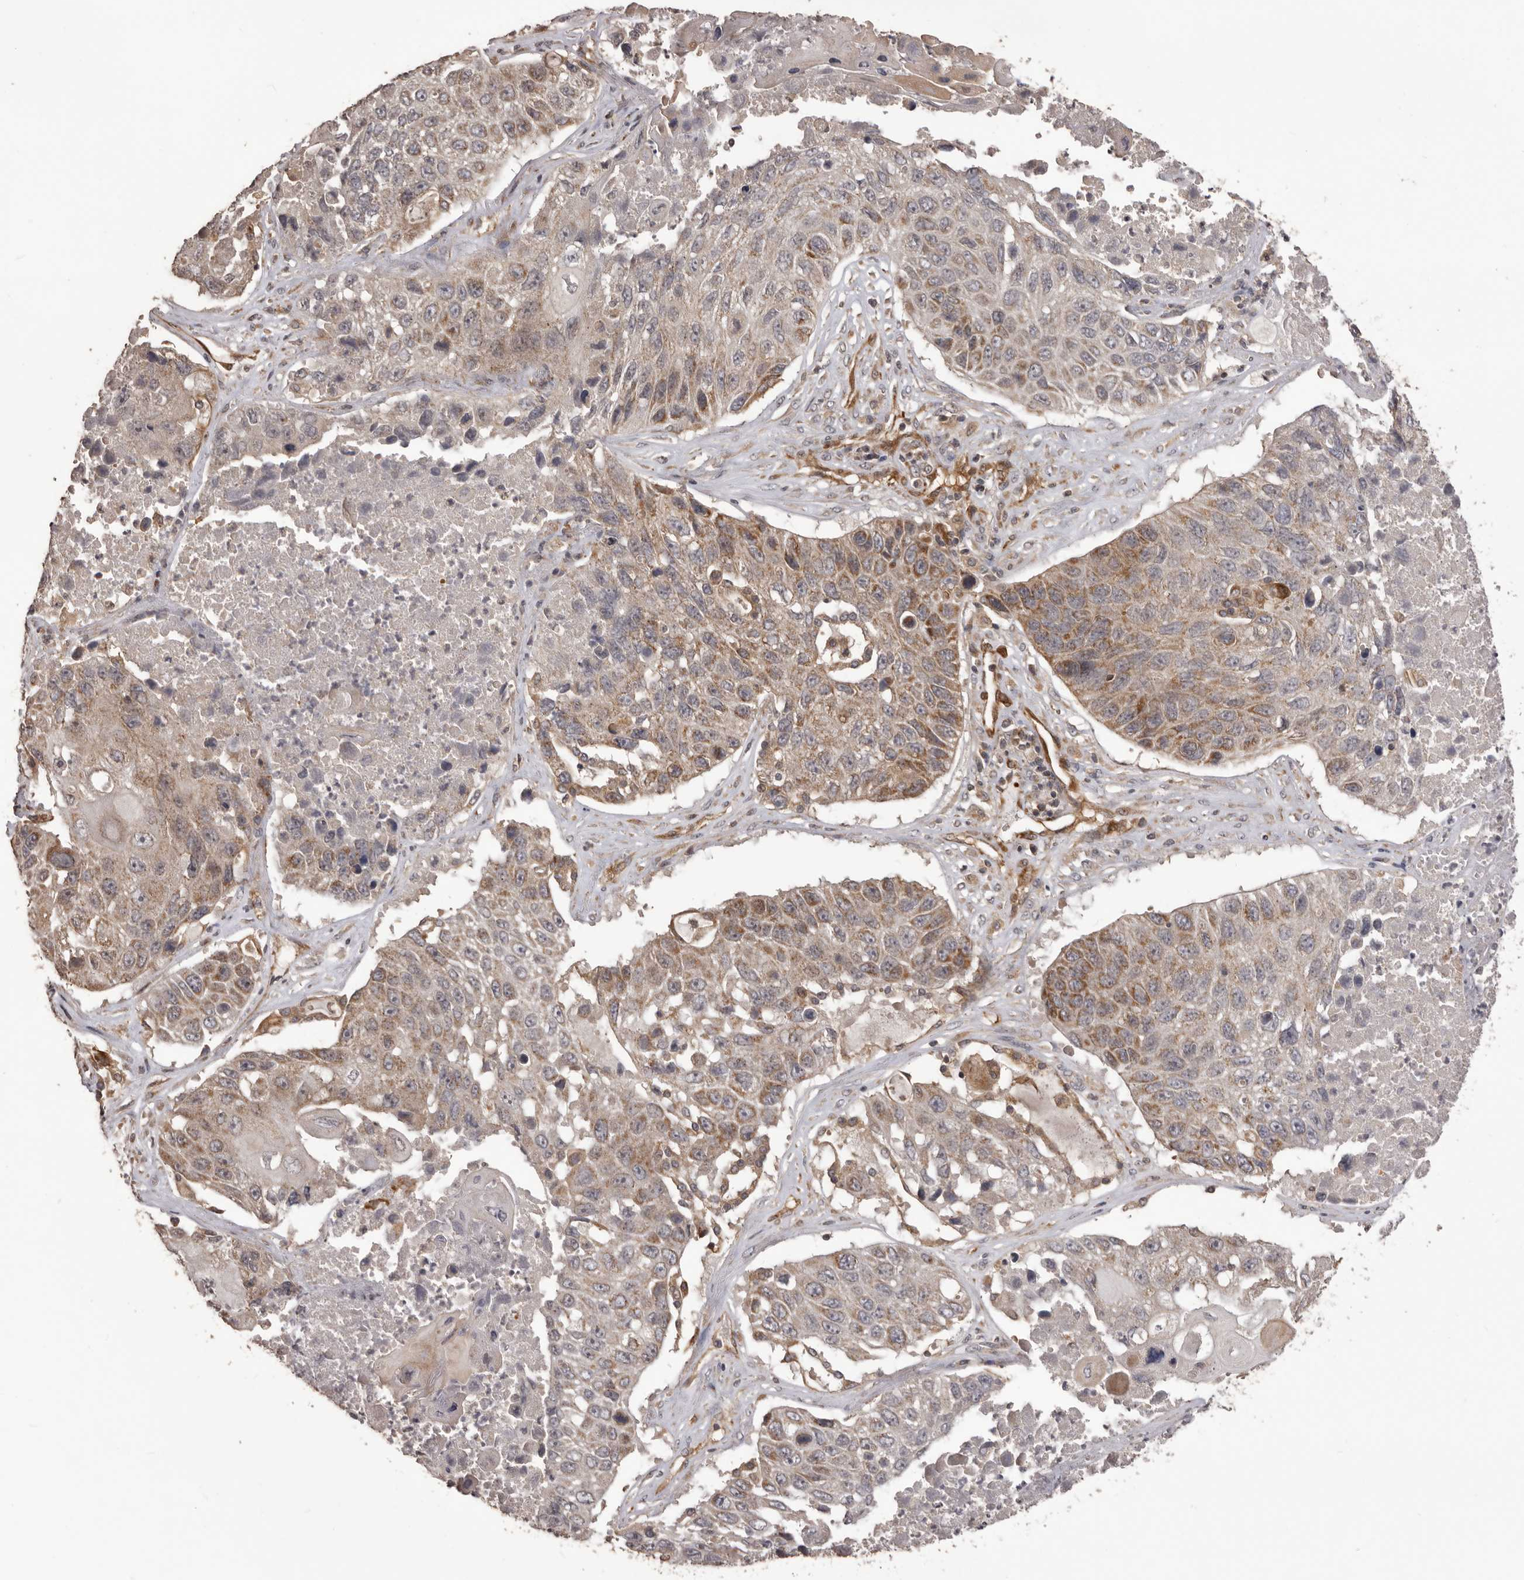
{"staining": {"intensity": "moderate", "quantity": ">75%", "location": "cytoplasmic/membranous"}, "tissue": "lung cancer", "cell_type": "Tumor cells", "image_type": "cancer", "snomed": [{"axis": "morphology", "description": "Squamous cell carcinoma, NOS"}, {"axis": "topography", "description": "Lung"}], "caption": "Lung cancer (squamous cell carcinoma) stained for a protein shows moderate cytoplasmic/membranous positivity in tumor cells.", "gene": "QRSL1", "patient": {"sex": "male", "age": 61}}